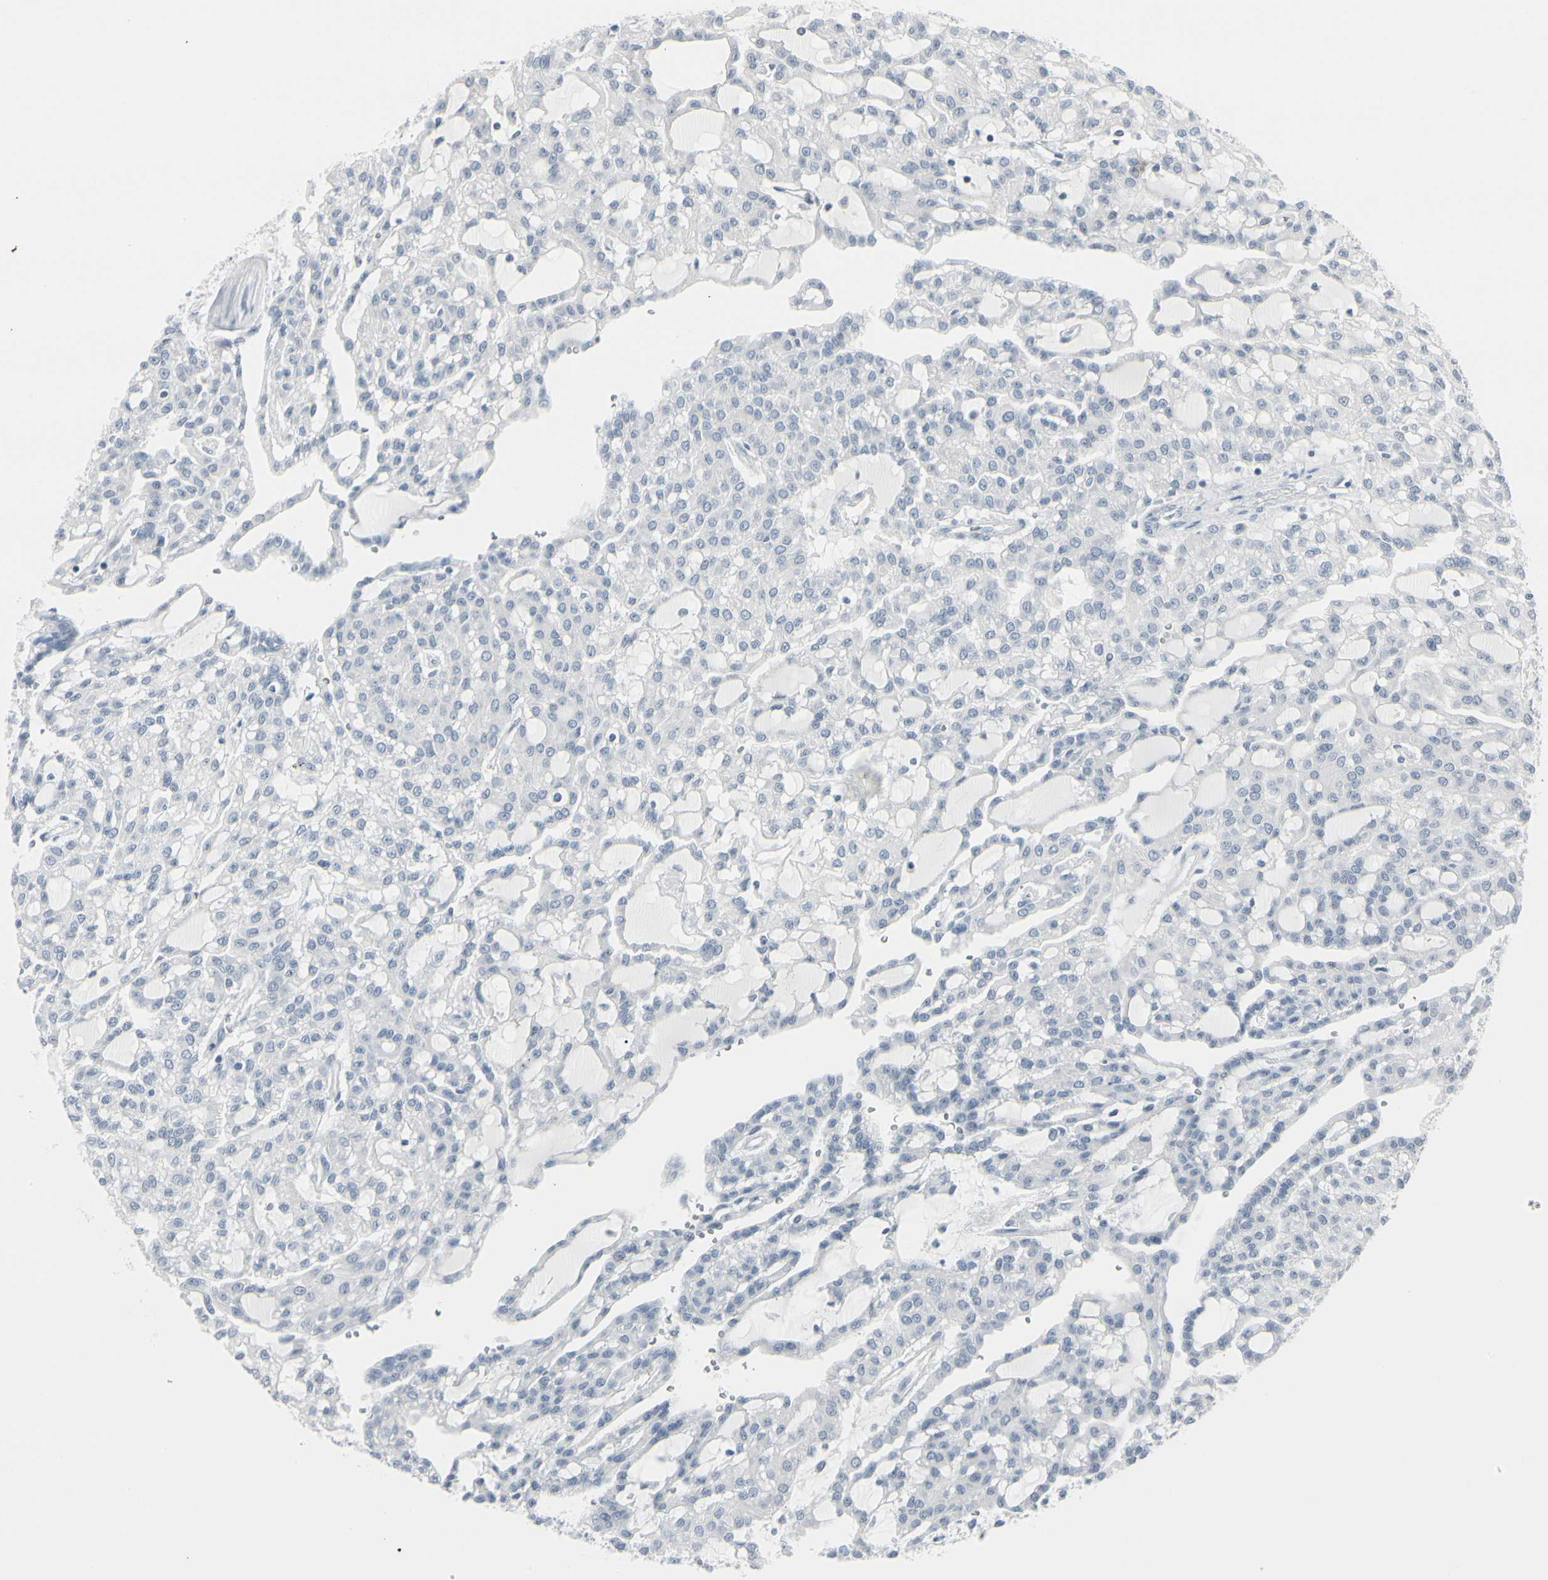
{"staining": {"intensity": "negative", "quantity": "none", "location": "none"}, "tissue": "renal cancer", "cell_type": "Tumor cells", "image_type": "cancer", "snomed": [{"axis": "morphology", "description": "Adenocarcinoma, NOS"}, {"axis": "topography", "description": "Kidney"}], "caption": "Immunohistochemistry (IHC) of renal cancer (adenocarcinoma) shows no staining in tumor cells. (DAB (3,3'-diaminobenzidine) IHC visualized using brightfield microscopy, high magnification).", "gene": "ZBTB7B", "patient": {"sex": "male", "age": 63}}